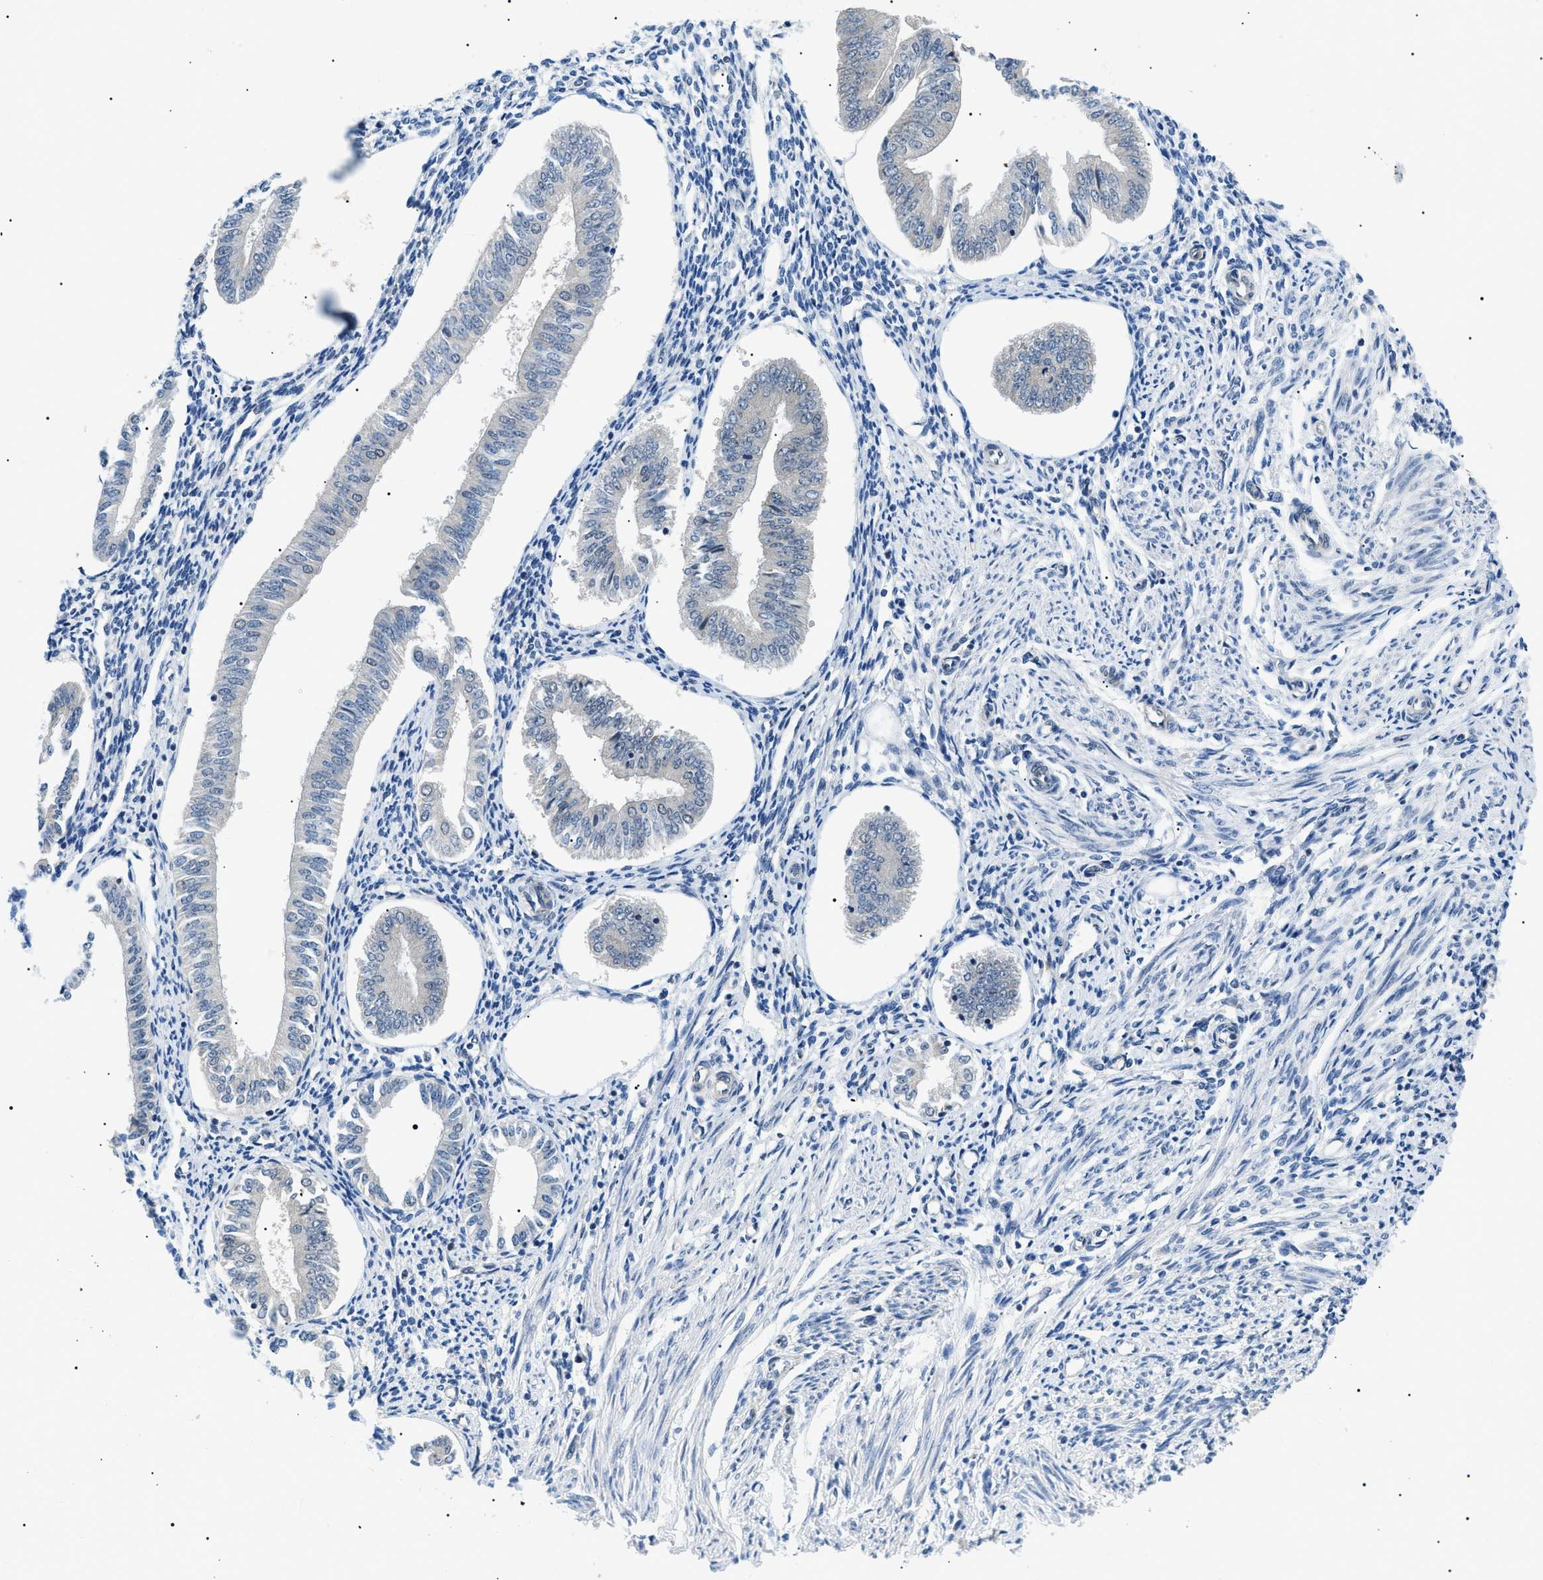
{"staining": {"intensity": "strong", "quantity": "25%-75%", "location": "nuclear"}, "tissue": "endometrium", "cell_type": "Cells in endometrial stroma", "image_type": "normal", "snomed": [{"axis": "morphology", "description": "Normal tissue, NOS"}, {"axis": "topography", "description": "Endometrium"}], "caption": "Endometrium was stained to show a protein in brown. There is high levels of strong nuclear expression in about 25%-75% of cells in endometrial stroma. (IHC, brightfield microscopy, high magnification).", "gene": "CWC25", "patient": {"sex": "female", "age": 50}}